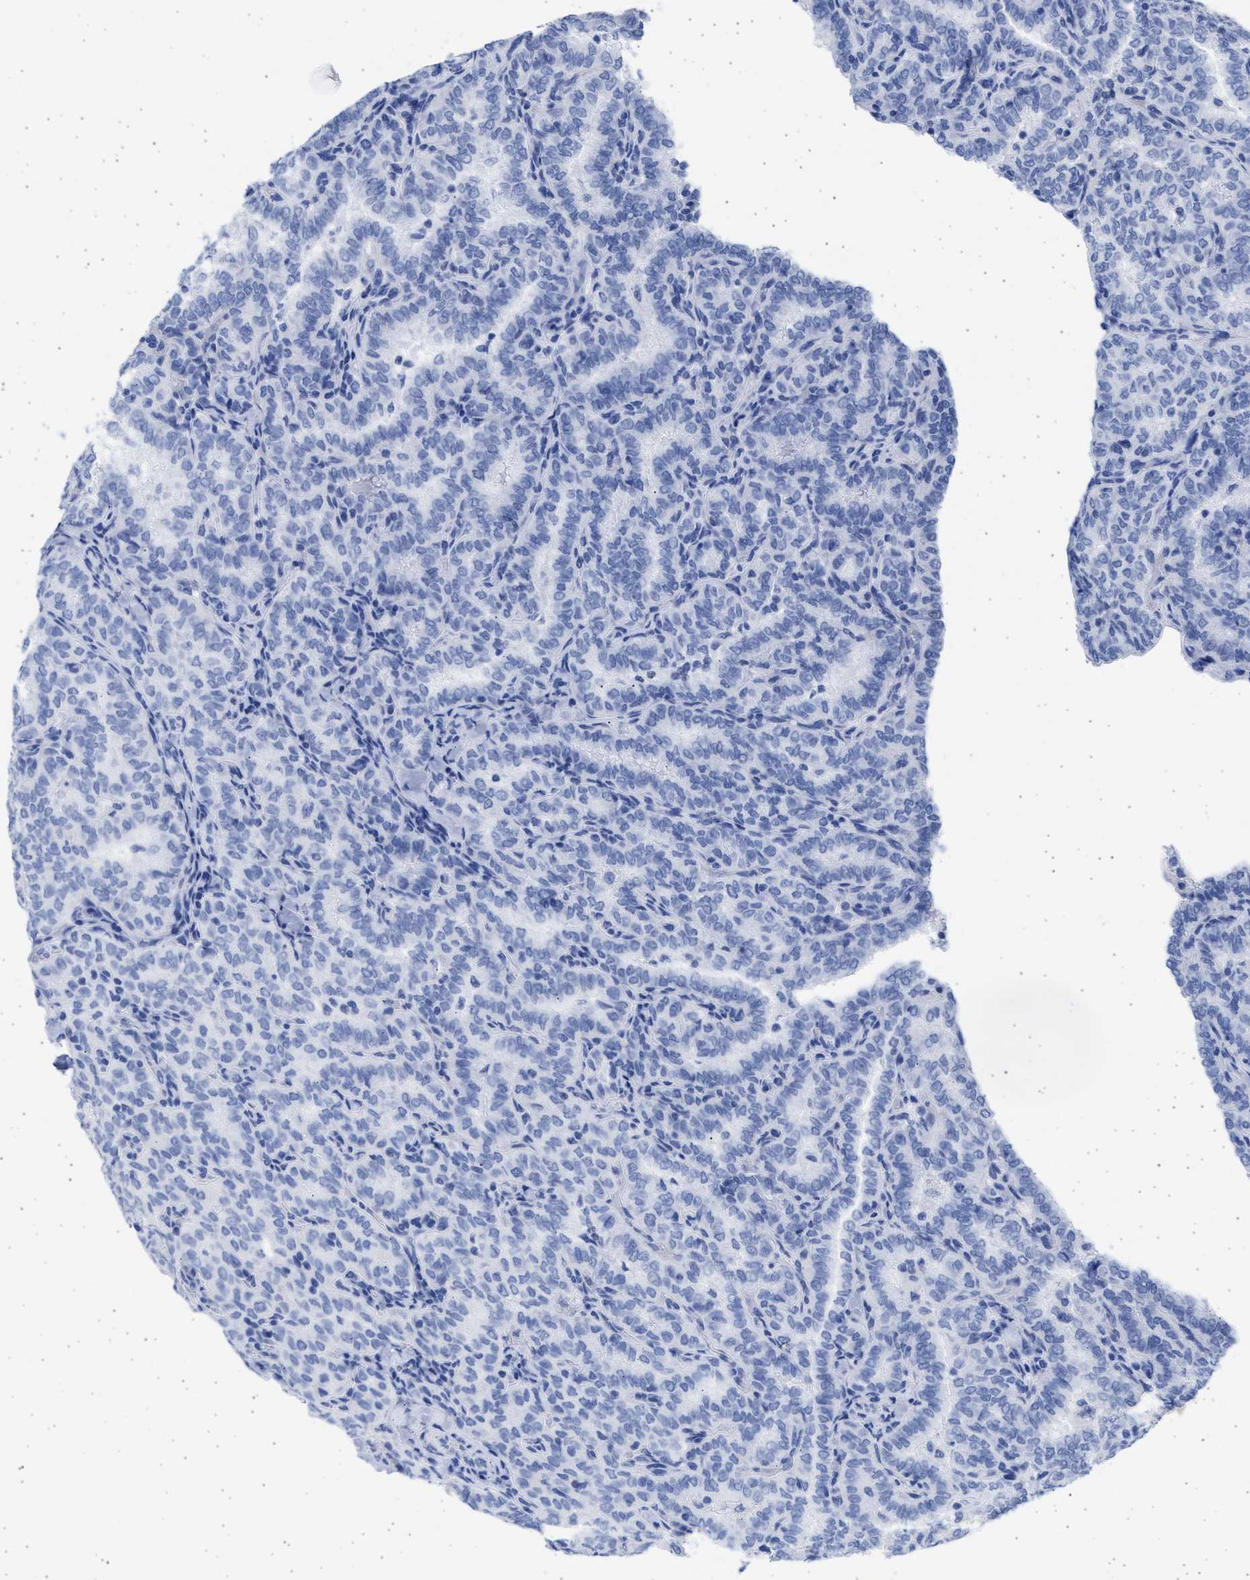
{"staining": {"intensity": "negative", "quantity": "none", "location": "none"}, "tissue": "thyroid cancer", "cell_type": "Tumor cells", "image_type": "cancer", "snomed": [{"axis": "morphology", "description": "Papillary adenocarcinoma, NOS"}, {"axis": "topography", "description": "Thyroid gland"}], "caption": "A high-resolution histopathology image shows immunohistochemistry (IHC) staining of thyroid cancer, which displays no significant positivity in tumor cells.", "gene": "ALDOC", "patient": {"sex": "female", "age": 30}}